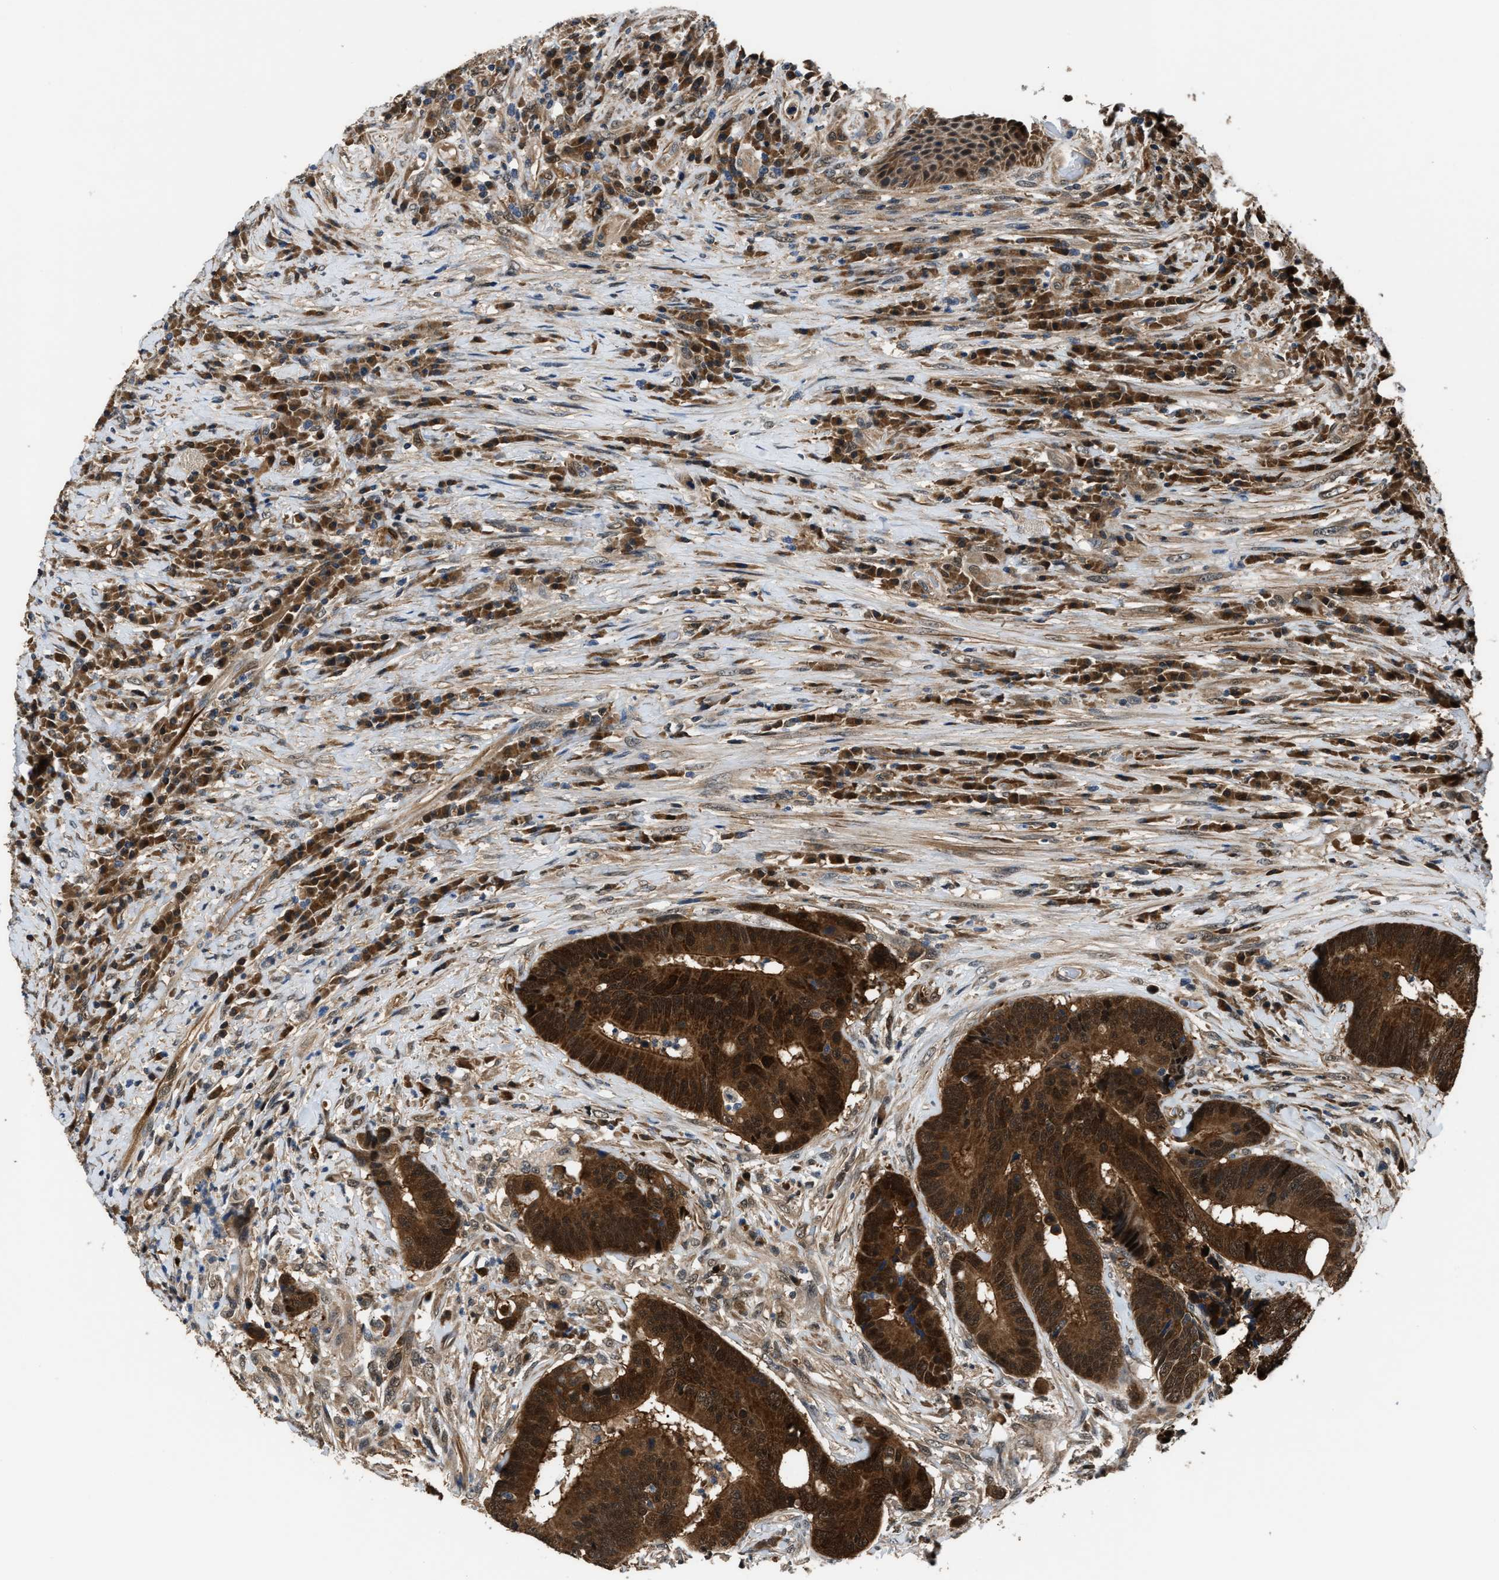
{"staining": {"intensity": "strong", "quantity": ">75%", "location": "cytoplasmic/membranous,nuclear"}, "tissue": "colorectal cancer", "cell_type": "Tumor cells", "image_type": "cancer", "snomed": [{"axis": "morphology", "description": "Adenocarcinoma, NOS"}, {"axis": "topography", "description": "Rectum"}, {"axis": "topography", "description": "Anal"}], "caption": "Immunohistochemical staining of colorectal cancer (adenocarcinoma) reveals high levels of strong cytoplasmic/membranous and nuclear protein positivity in approximately >75% of tumor cells.", "gene": "PPA1", "patient": {"sex": "female", "age": 89}}